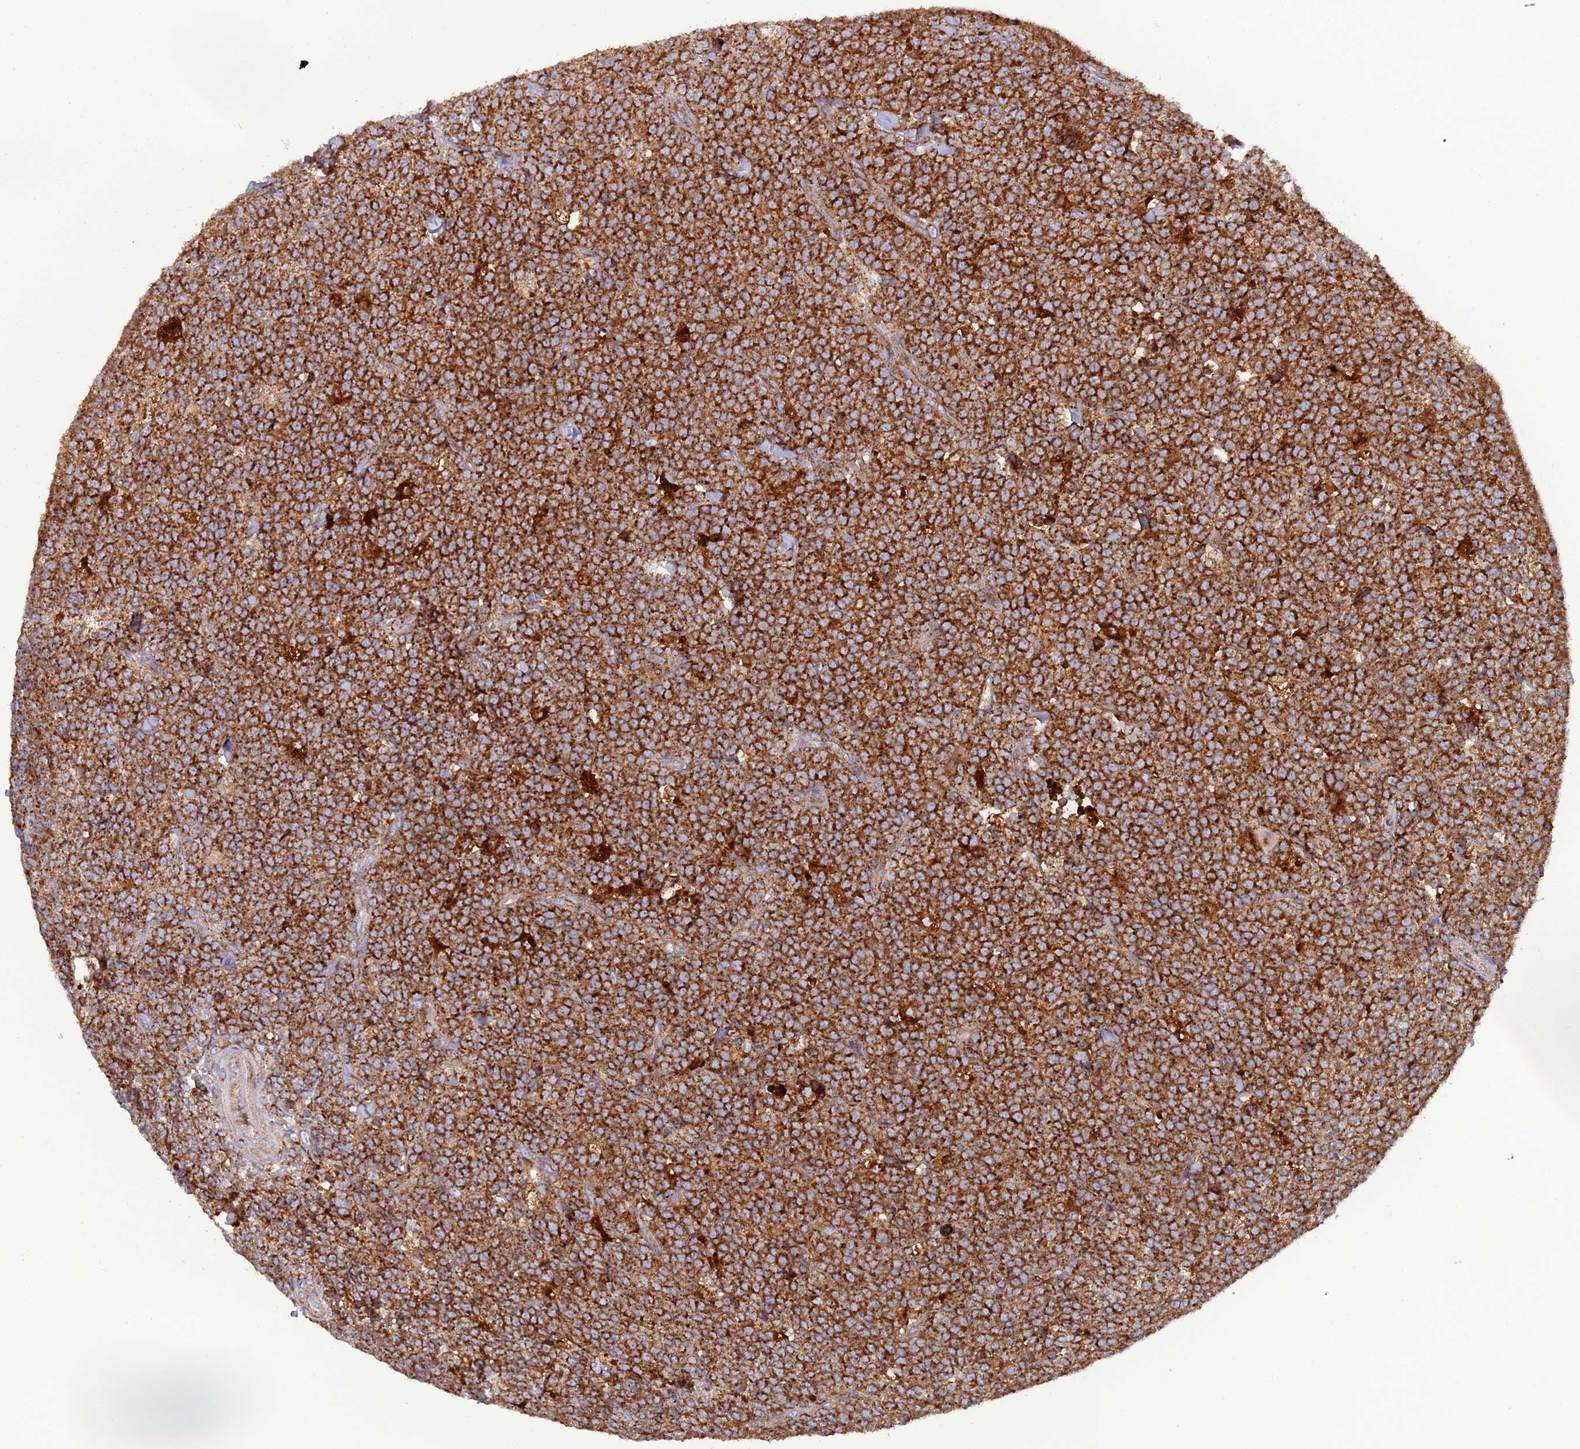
{"staining": {"intensity": "strong", "quantity": ">75%", "location": "cytoplasmic/membranous"}, "tissue": "lymphoma", "cell_type": "Tumor cells", "image_type": "cancer", "snomed": [{"axis": "morphology", "description": "Malignant lymphoma, non-Hodgkin's type, High grade"}, {"axis": "topography", "description": "Small intestine"}], "caption": "High-power microscopy captured an immunohistochemistry (IHC) photomicrograph of high-grade malignant lymphoma, non-Hodgkin's type, revealing strong cytoplasmic/membranous positivity in approximately >75% of tumor cells.", "gene": "LNPEP", "patient": {"sex": "male", "age": 8}}